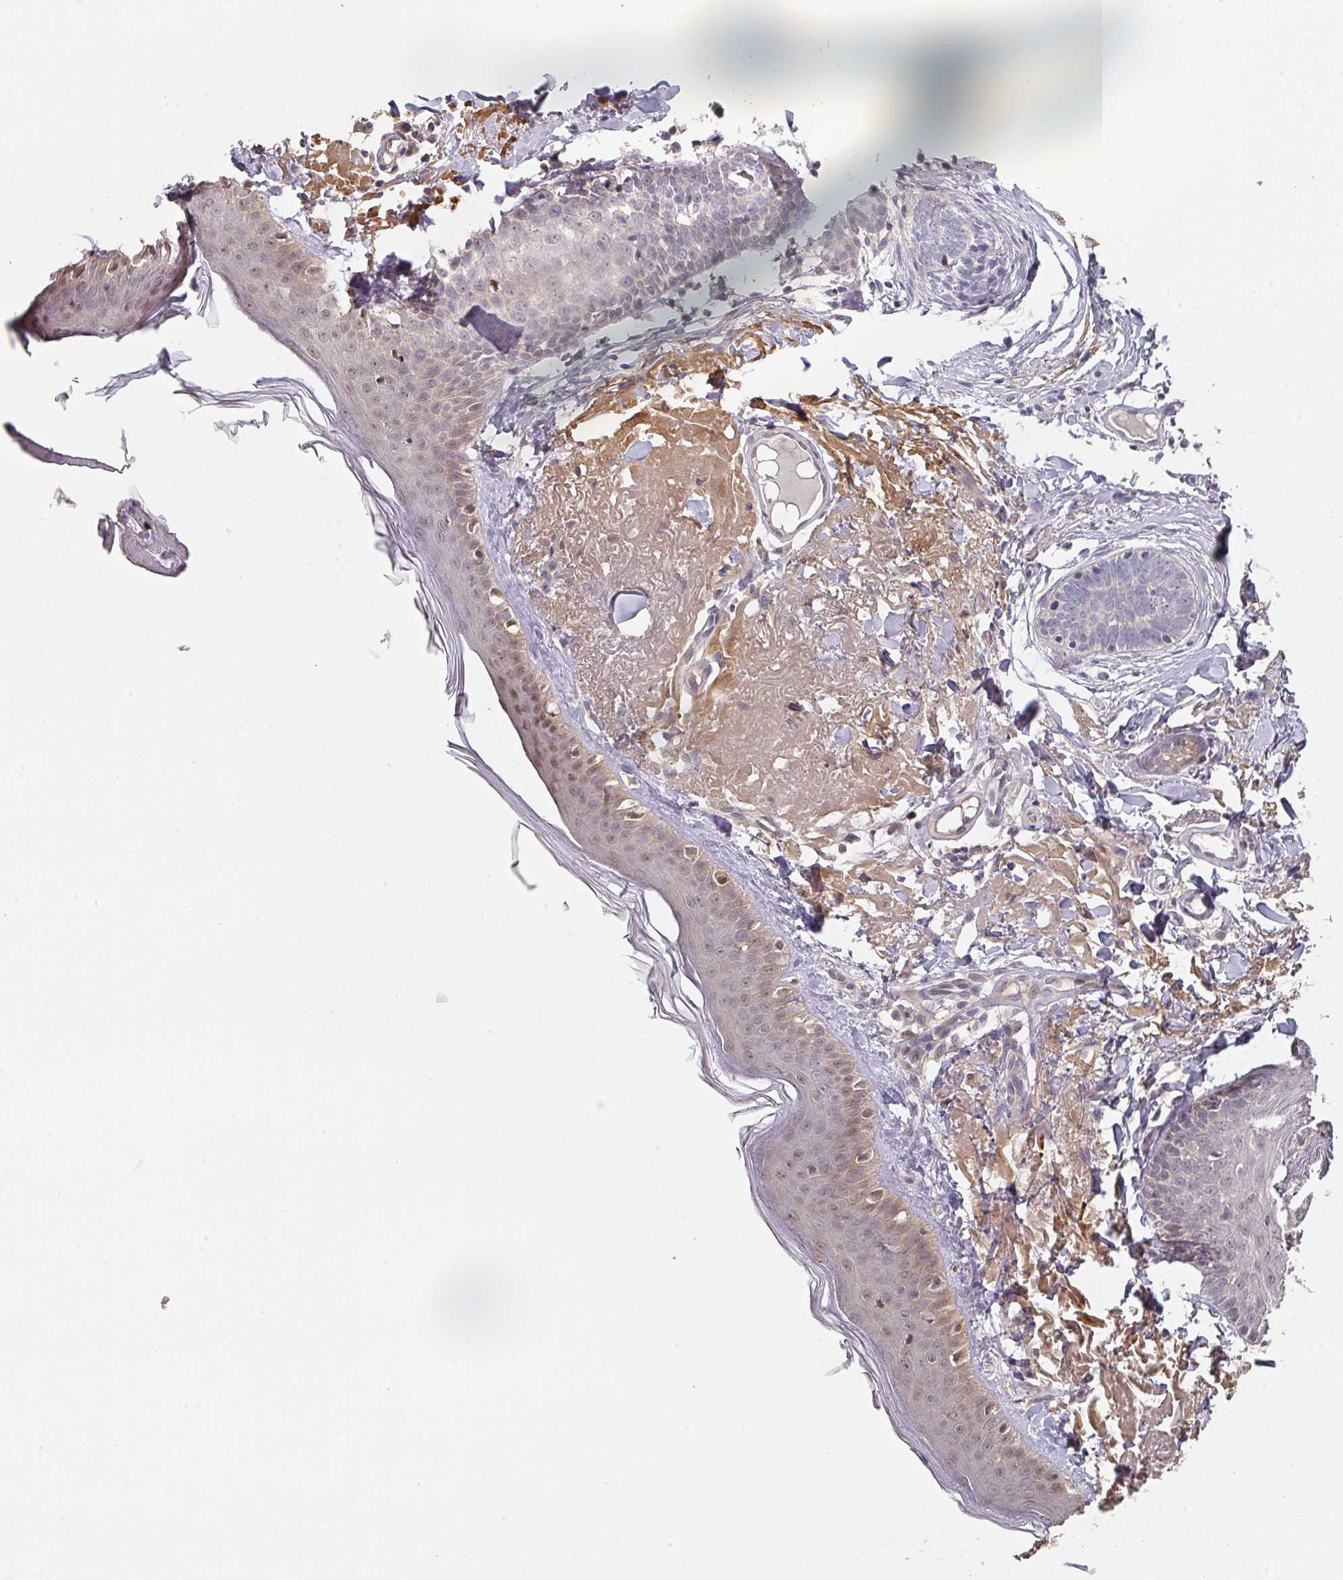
{"staining": {"intensity": "negative", "quantity": "none", "location": "none"}, "tissue": "skin", "cell_type": "Fibroblasts", "image_type": "normal", "snomed": [{"axis": "morphology", "description": "Normal tissue, NOS"}, {"axis": "morphology", "description": "Malignant melanoma, NOS"}, {"axis": "topography", "description": "Skin"}], "caption": "Fibroblasts show no significant protein positivity in benign skin.", "gene": "FOXN4", "patient": {"sex": "male", "age": 80}}